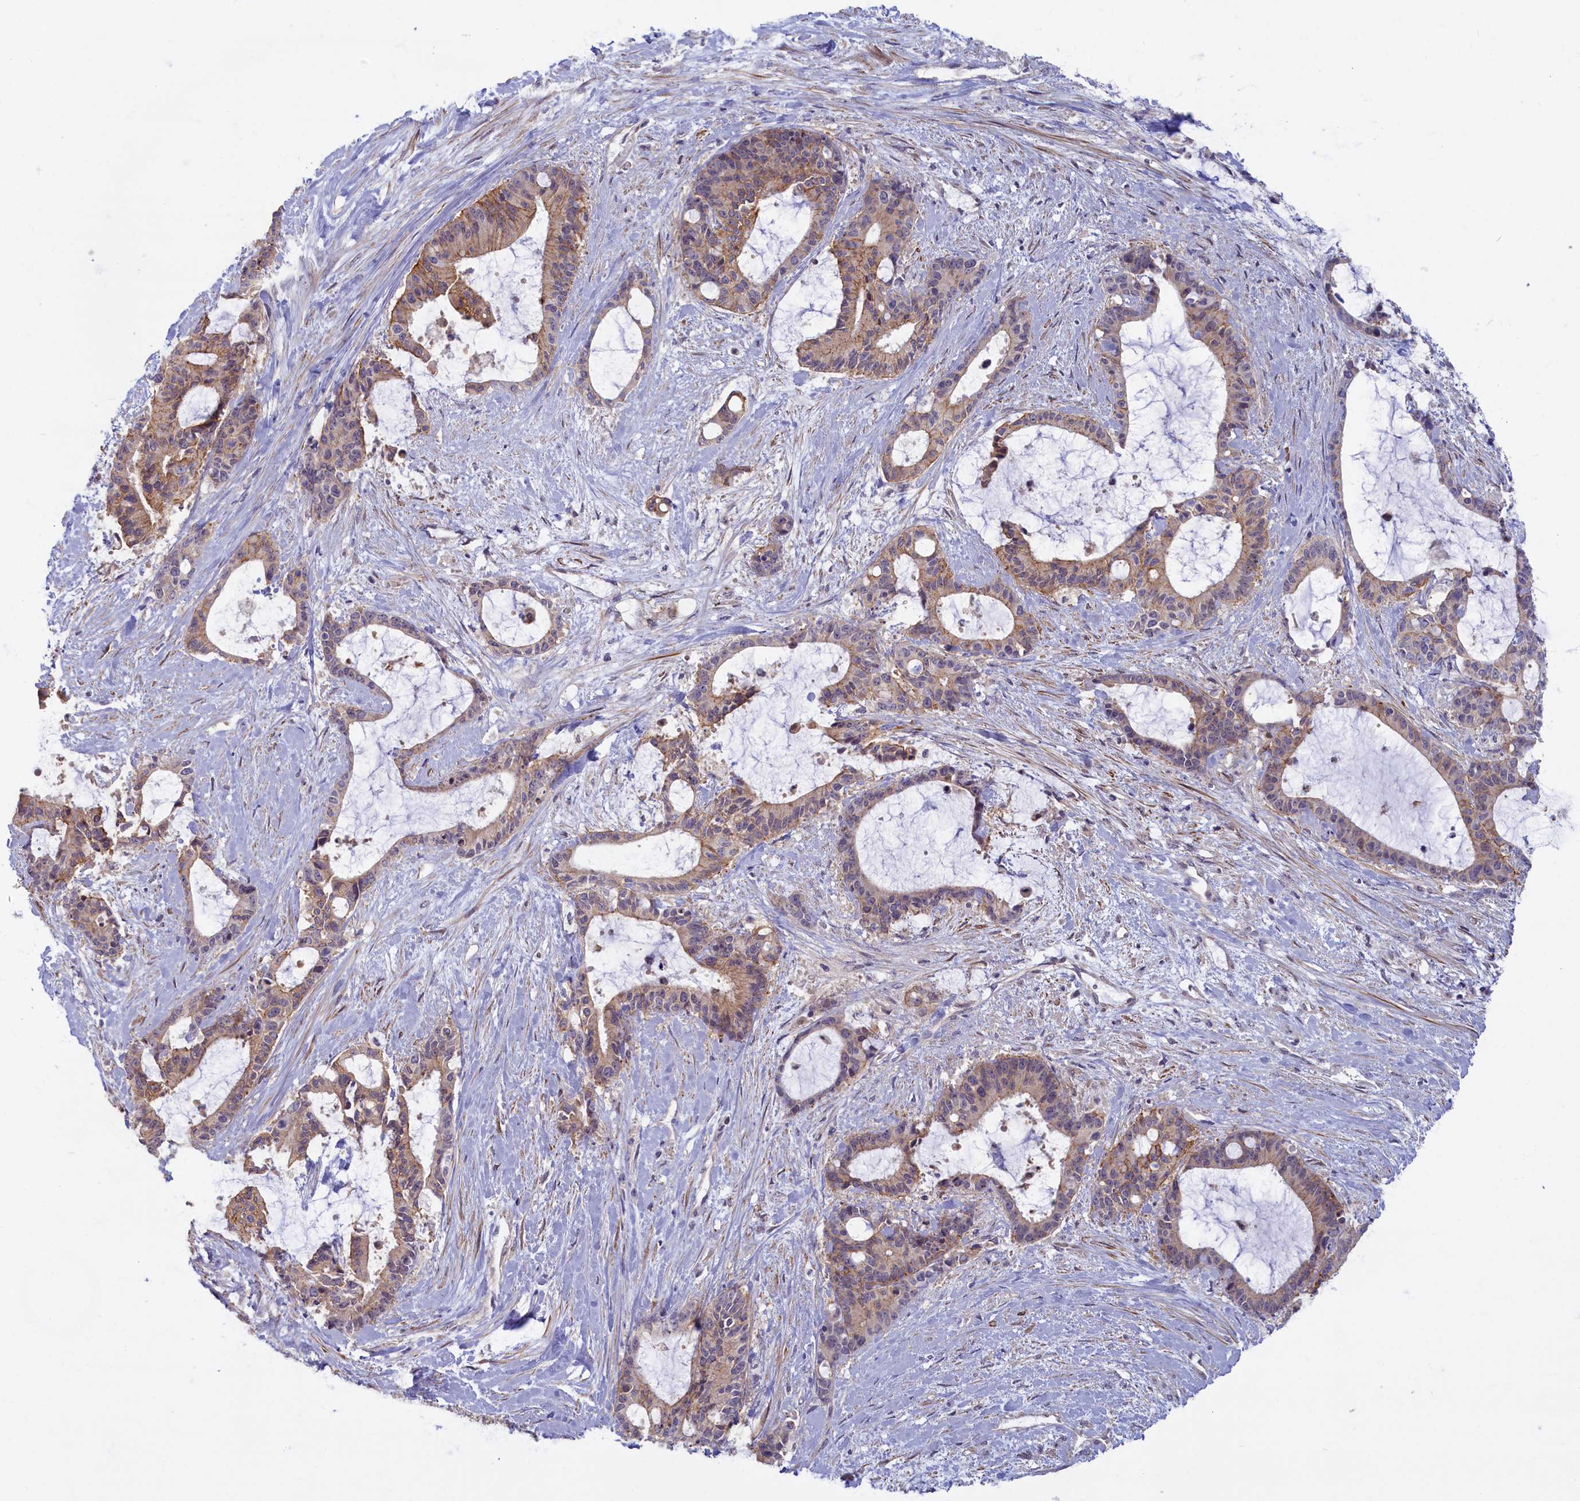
{"staining": {"intensity": "weak", "quantity": "25%-75%", "location": "cytoplasmic/membranous"}, "tissue": "liver cancer", "cell_type": "Tumor cells", "image_type": "cancer", "snomed": [{"axis": "morphology", "description": "Normal tissue, NOS"}, {"axis": "morphology", "description": "Cholangiocarcinoma"}, {"axis": "topography", "description": "Liver"}, {"axis": "topography", "description": "Peripheral nerve tissue"}], "caption": "Approximately 25%-75% of tumor cells in human liver cholangiocarcinoma reveal weak cytoplasmic/membranous protein staining as visualized by brown immunohistochemical staining.", "gene": "TRPM4", "patient": {"sex": "female", "age": 73}}